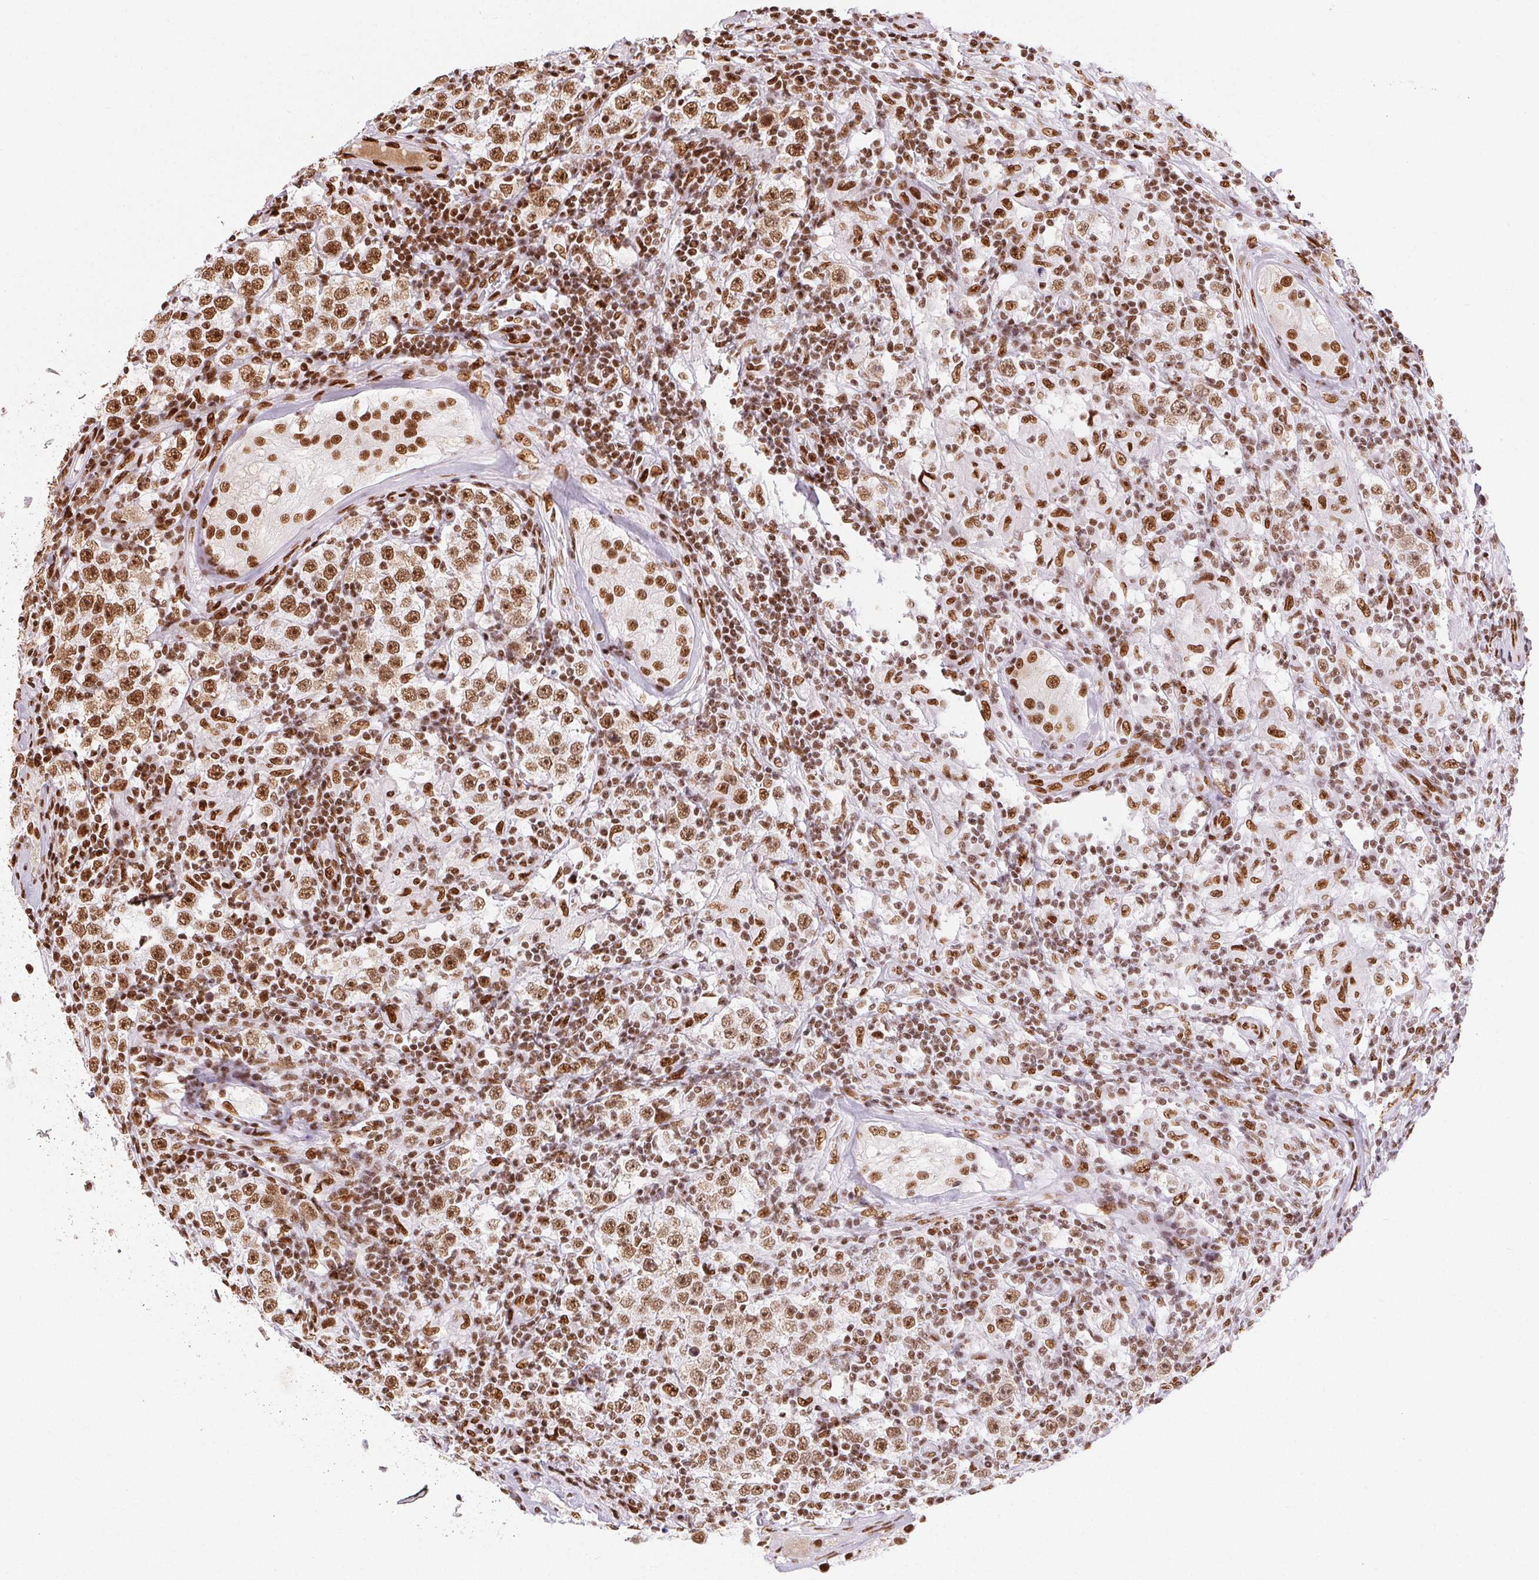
{"staining": {"intensity": "moderate", "quantity": ">75%", "location": "nuclear"}, "tissue": "urothelial cancer", "cell_type": "Tumor cells", "image_type": "cancer", "snomed": [{"axis": "morphology", "description": "Normal tissue, NOS"}, {"axis": "morphology", "description": "Urothelial carcinoma, High grade"}, {"axis": "morphology", "description": "Seminoma, NOS"}, {"axis": "morphology", "description": "Carcinoma, Embryonal, NOS"}, {"axis": "topography", "description": "Urinary bladder"}, {"axis": "topography", "description": "Testis"}], "caption": "IHC of embryonal carcinoma shows medium levels of moderate nuclear expression in about >75% of tumor cells. (DAB (3,3'-diaminobenzidine) IHC with brightfield microscopy, high magnification).", "gene": "ZNF80", "patient": {"sex": "male", "age": 41}}